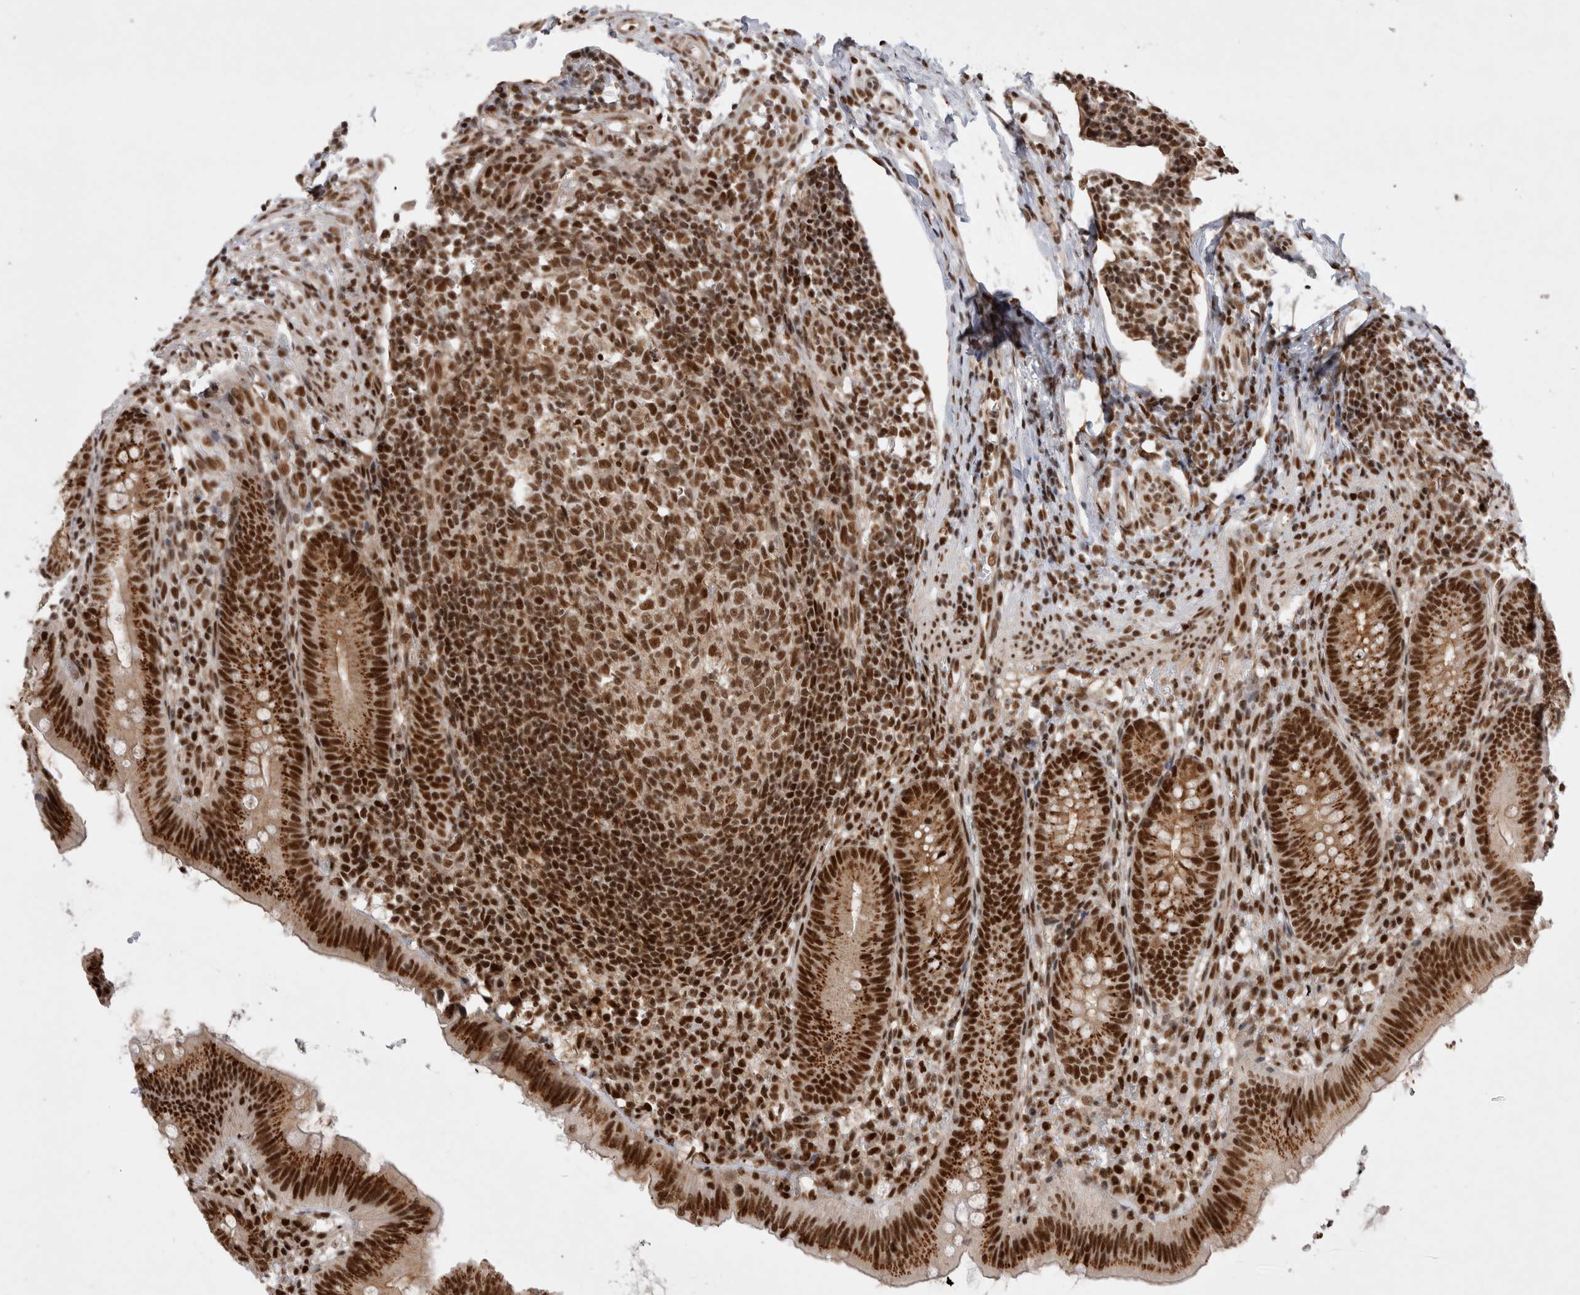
{"staining": {"intensity": "strong", "quantity": ">75%", "location": "cytoplasmic/membranous,nuclear"}, "tissue": "appendix", "cell_type": "Glandular cells", "image_type": "normal", "snomed": [{"axis": "morphology", "description": "Normal tissue, NOS"}, {"axis": "topography", "description": "Appendix"}], "caption": "Protein expression analysis of benign human appendix reveals strong cytoplasmic/membranous,nuclear staining in approximately >75% of glandular cells. (brown staining indicates protein expression, while blue staining denotes nuclei).", "gene": "EYA2", "patient": {"sex": "male", "age": 1}}